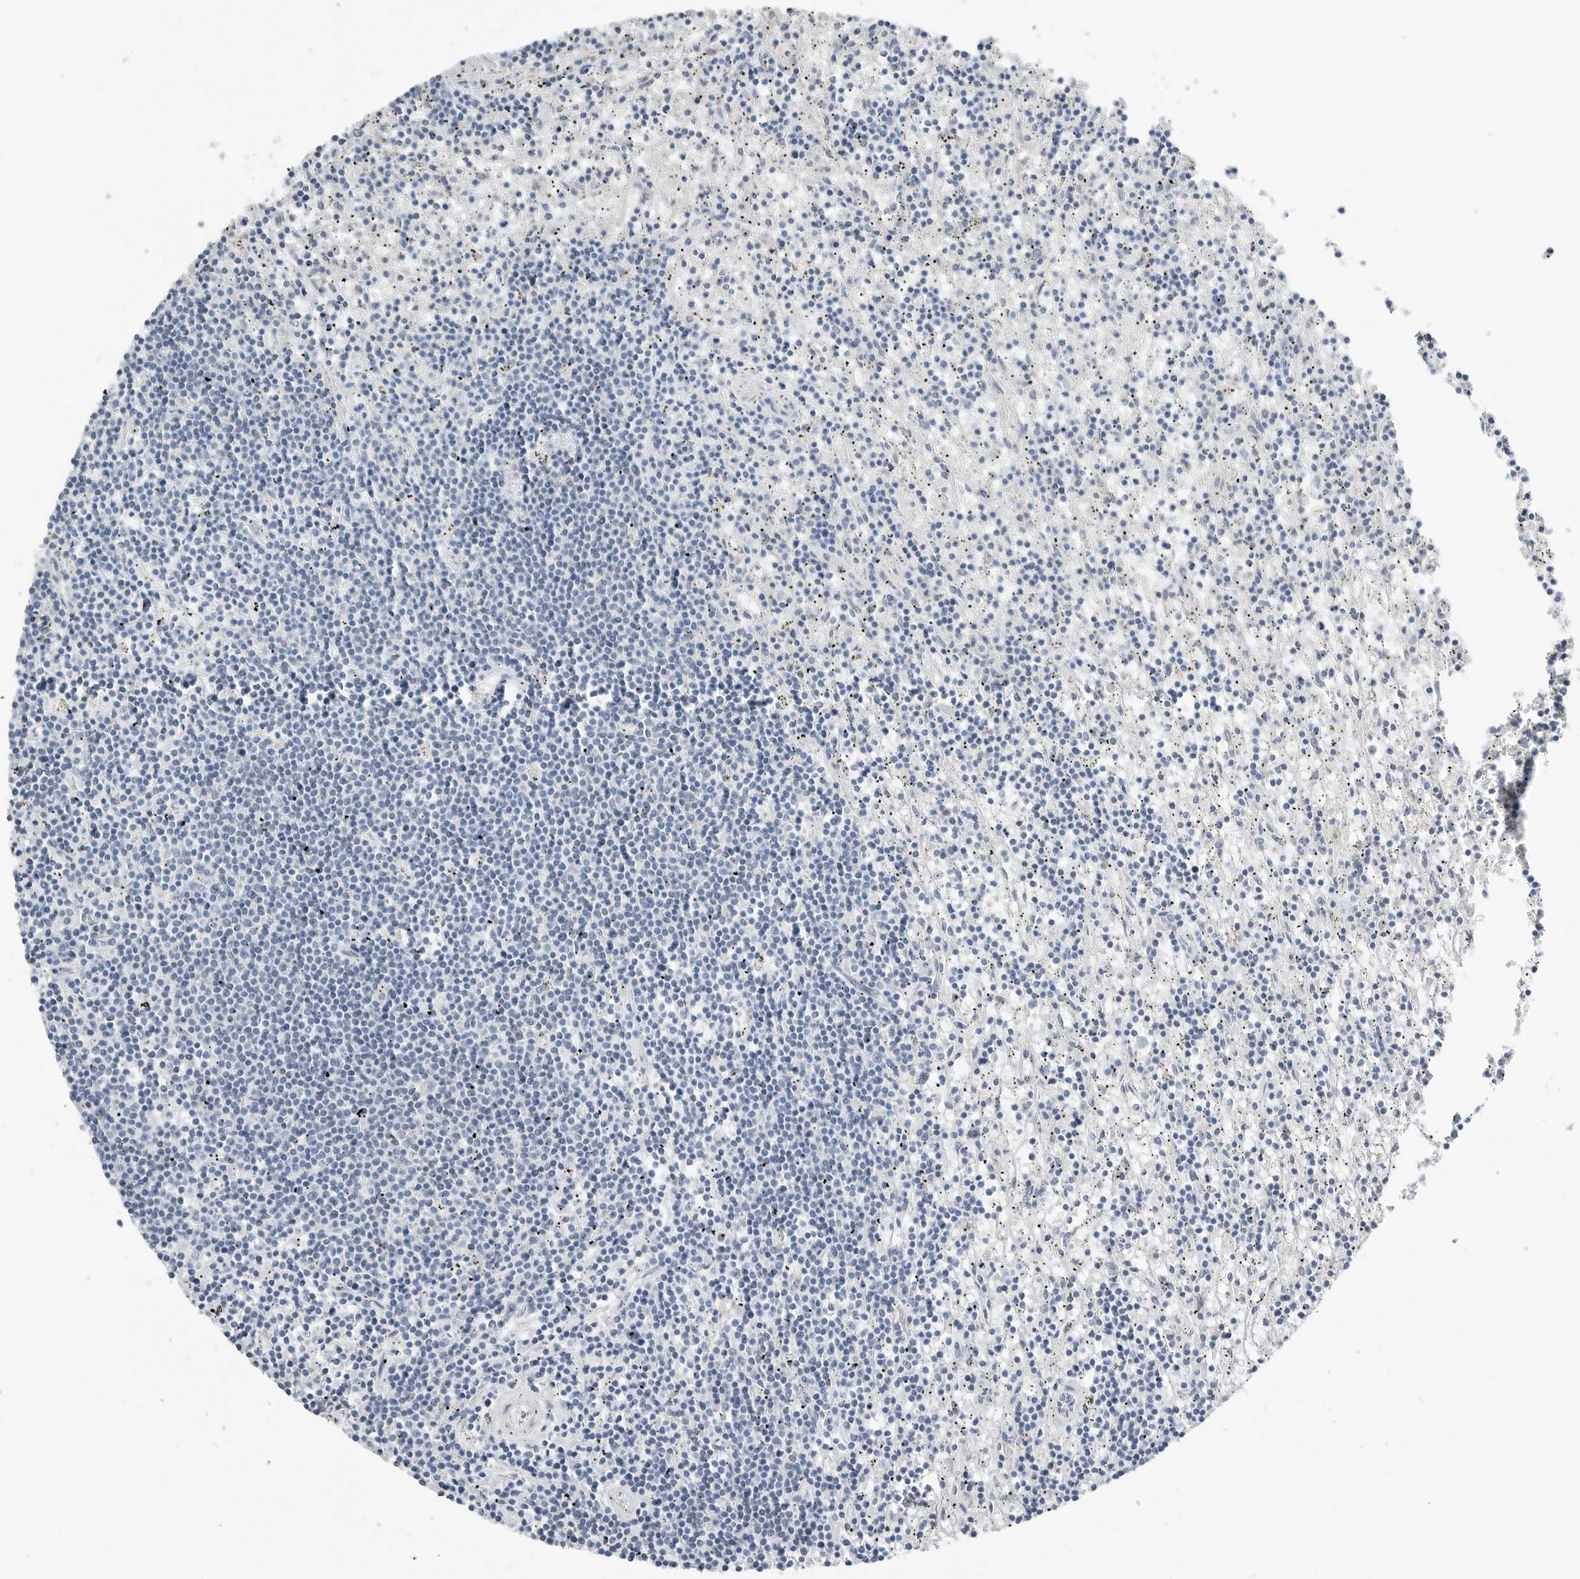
{"staining": {"intensity": "negative", "quantity": "none", "location": "none"}, "tissue": "lymphoma", "cell_type": "Tumor cells", "image_type": "cancer", "snomed": [{"axis": "morphology", "description": "Malignant lymphoma, non-Hodgkin's type, Low grade"}, {"axis": "topography", "description": "Spleen"}], "caption": "A high-resolution photomicrograph shows immunohistochemistry (IHC) staining of low-grade malignant lymphoma, non-Hodgkin's type, which reveals no significant staining in tumor cells.", "gene": "SERPINB7", "patient": {"sex": "male", "age": 76}}